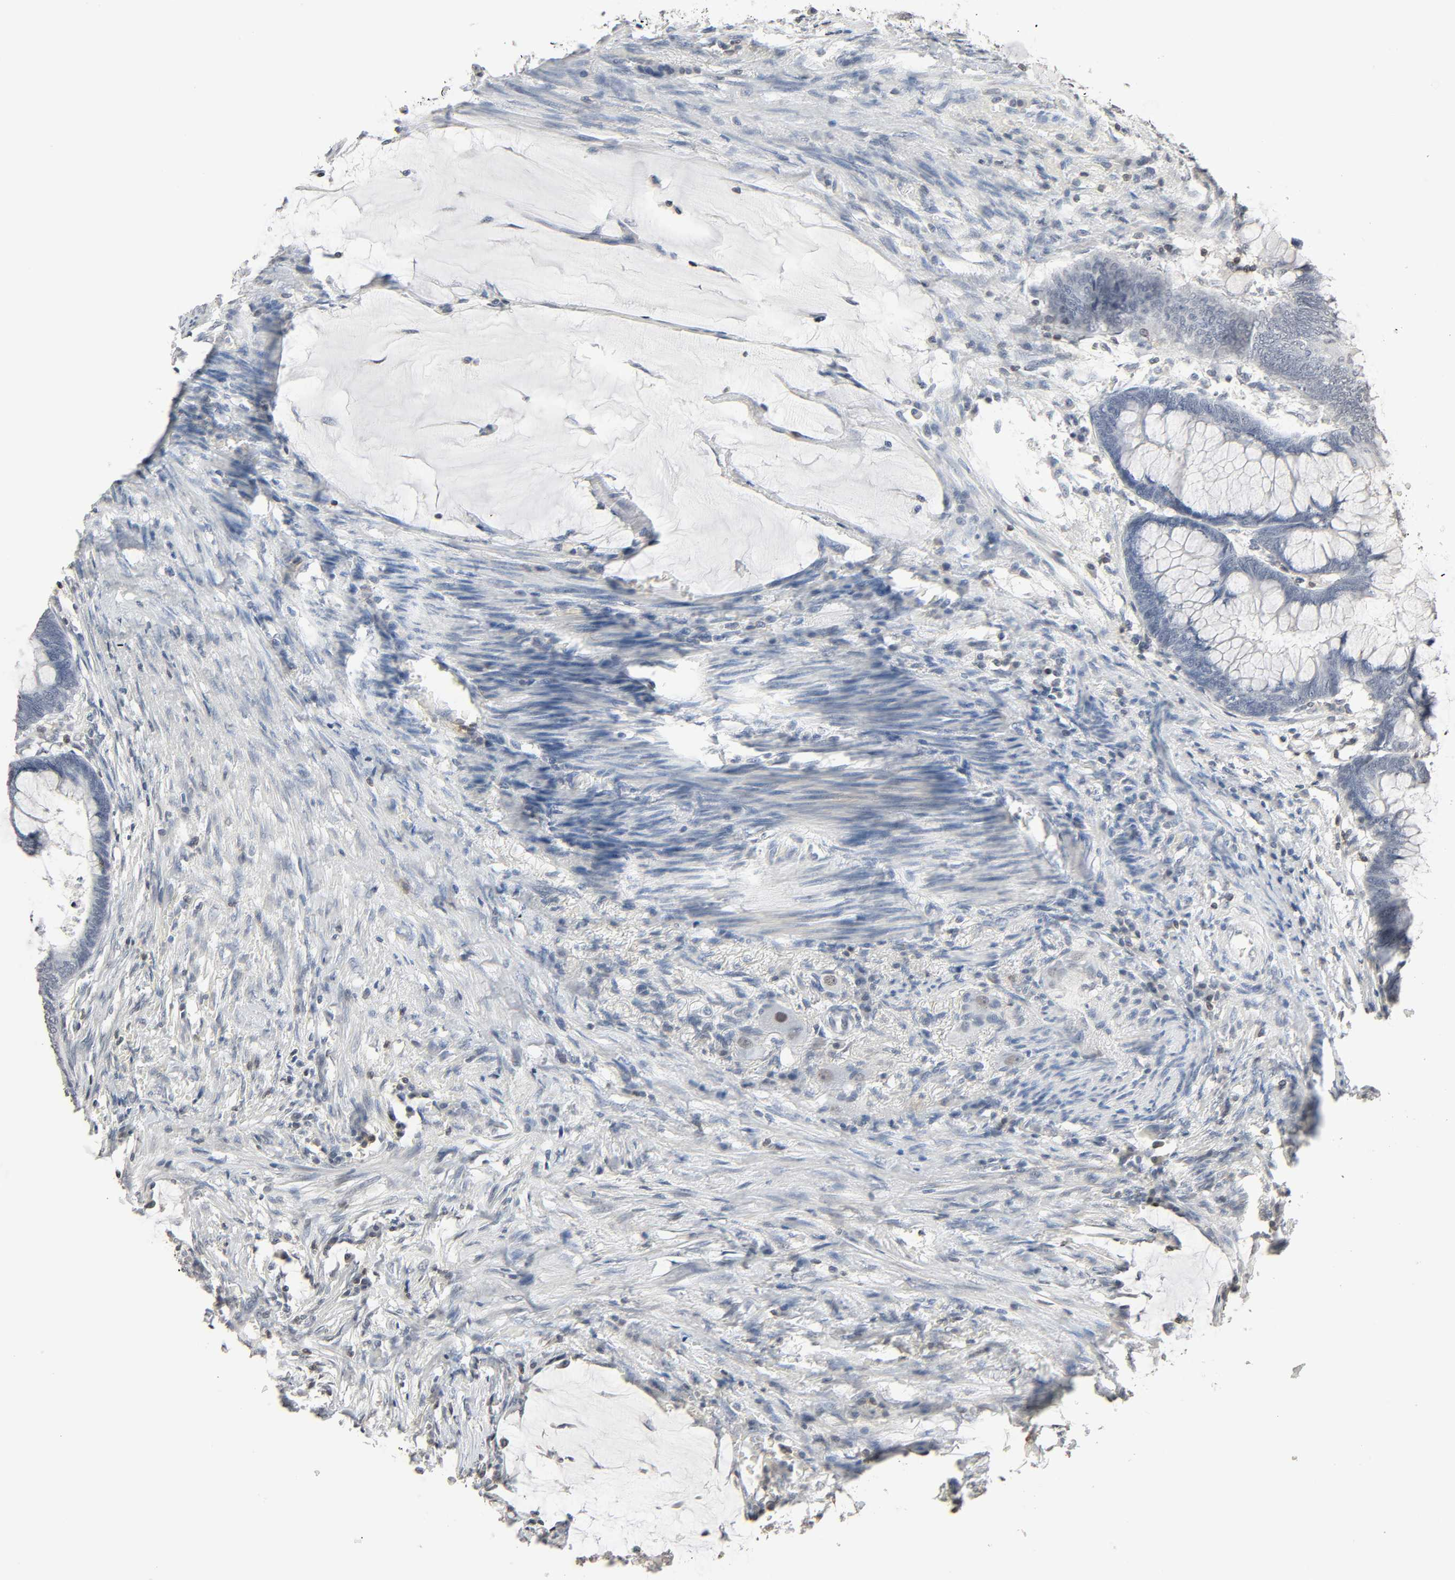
{"staining": {"intensity": "negative", "quantity": "none", "location": "none"}, "tissue": "colorectal cancer", "cell_type": "Tumor cells", "image_type": "cancer", "snomed": [{"axis": "morphology", "description": "Normal tissue, NOS"}, {"axis": "morphology", "description": "Adenocarcinoma, NOS"}, {"axis": "topography", "description": "Rectum"}, {"axis": "topography", "description": "Peripheral nerve tissue"}], "caption": "A micrograph of colorectal cancer (adenocarcinoma) stained for a protein demonstrates no brown staining in tumor cells.", "gene": "STK4", "patient": {"sex": "male", "age": 92}}